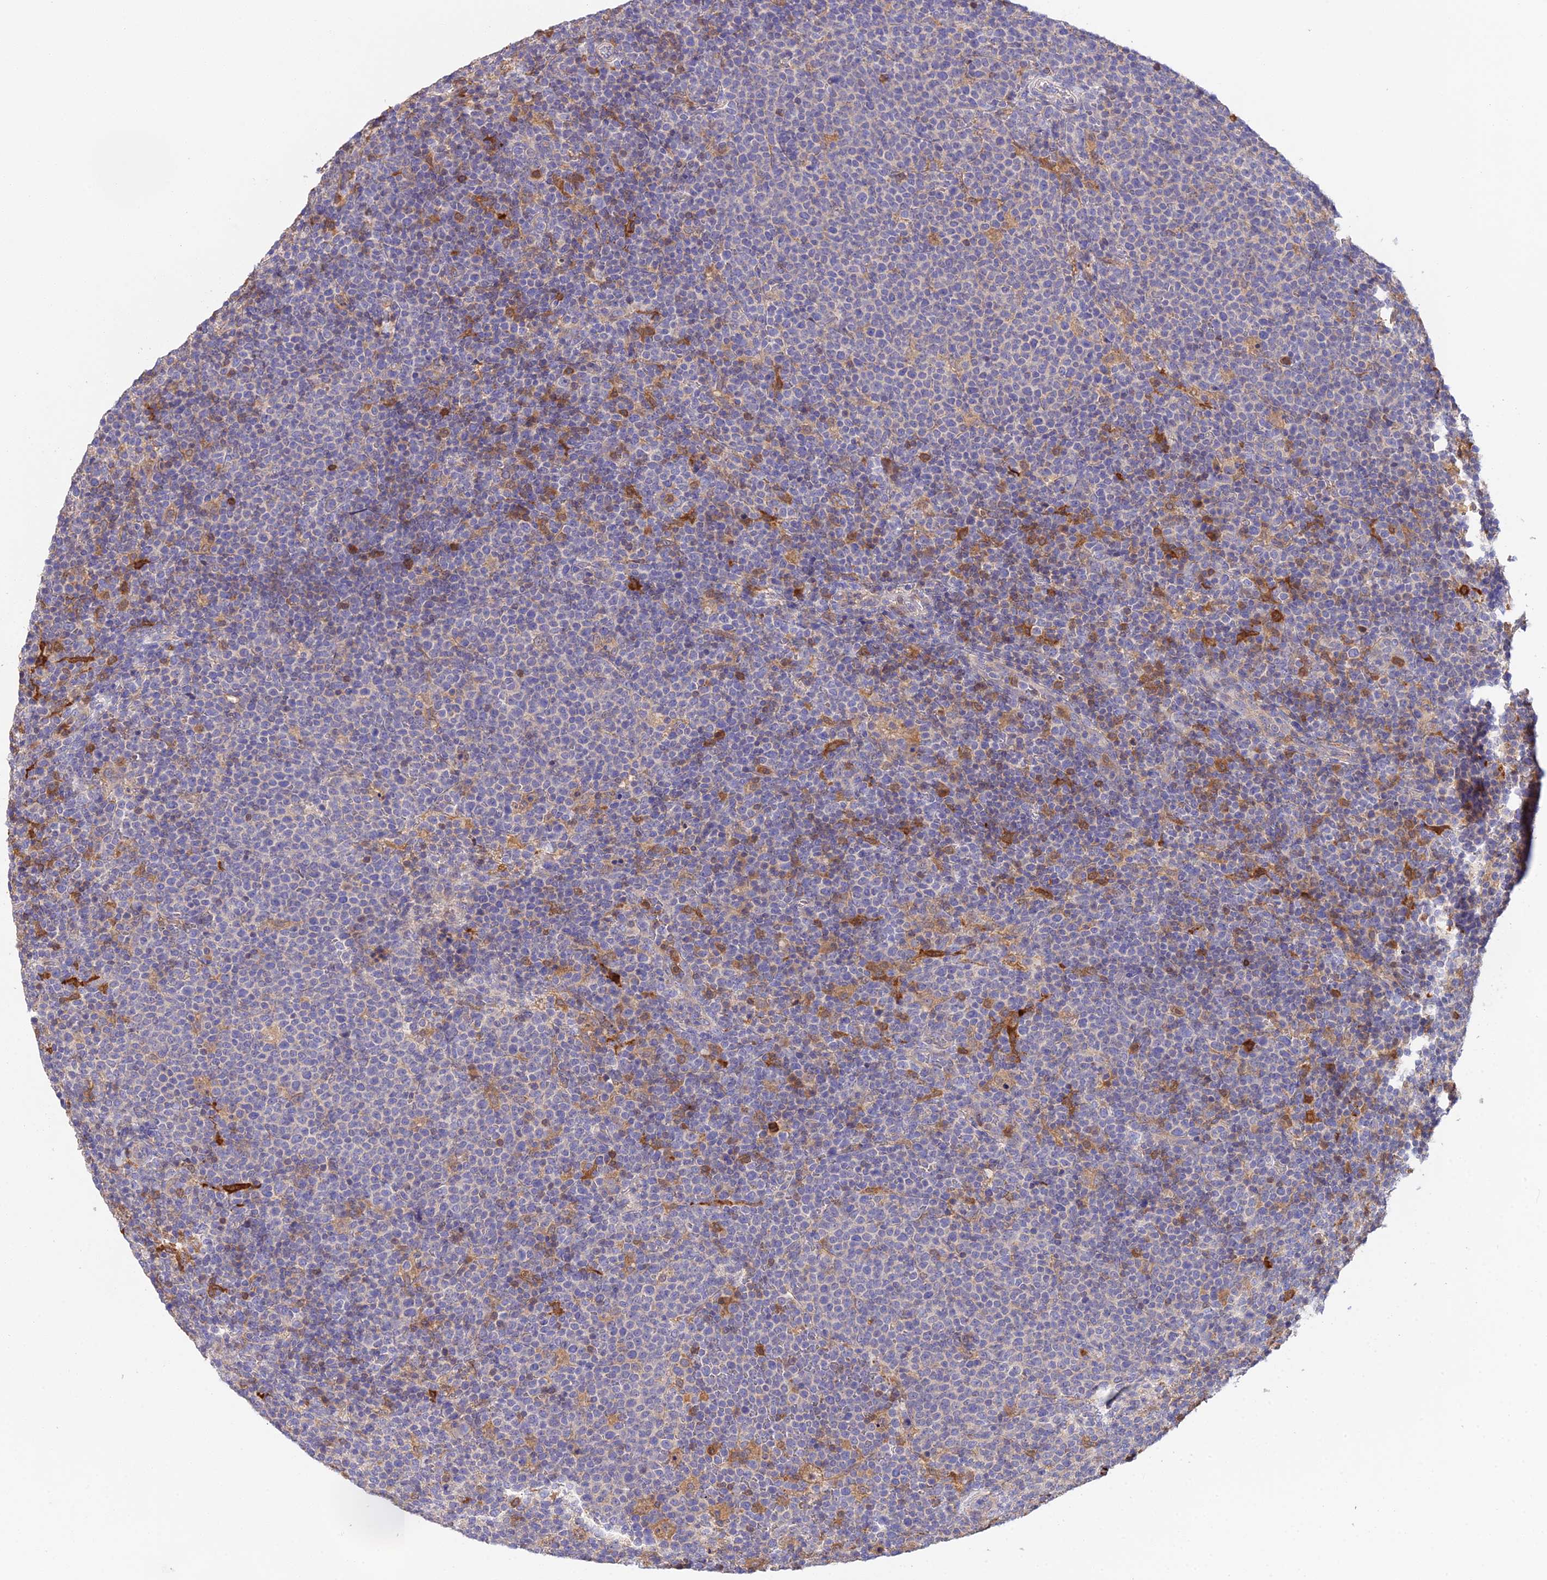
{"staining": {"intensity": "negative", "quantity": "none", "location": "none"}, "tissue": "lymphoma", "cell_type": "Tumor cells", "image_type": "cancer", "snomed": [{"axis": "morphology", "description": "Malignant lymphoma, non-Hodgkin's type, High grade"}, {"axis": "topography", "description": "Lymph node"}], "caption": "There is no significant positivity in tumor cells of malignant lymphoma, non-Hodgkin's type (high-grade). (DAB (3,3'-diaminobenzidine) immunohistochemistry (IHC), high magnification).", "gene": "FBP1", "patient": {"sex": "male", "age": 61}}